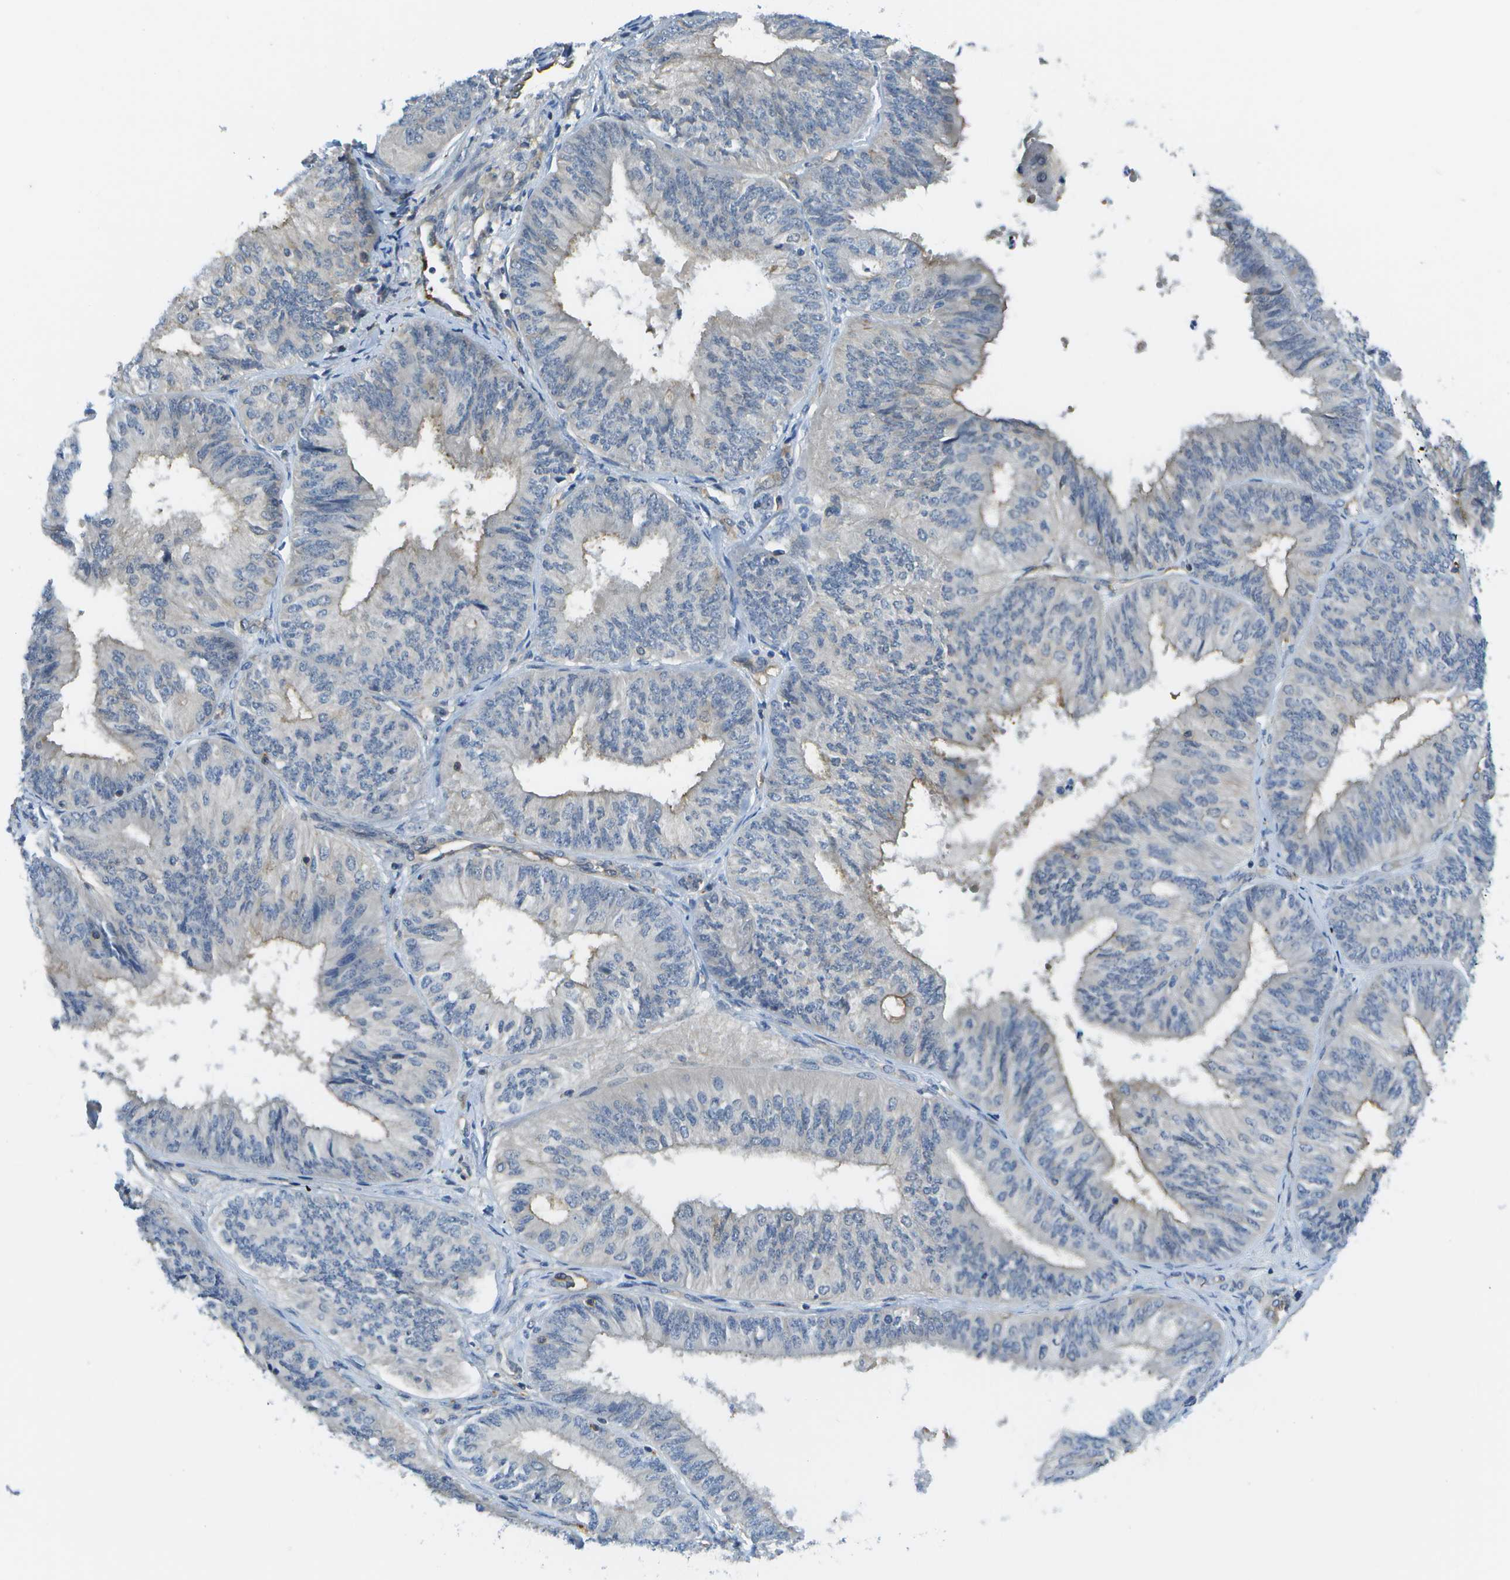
{"staining": {"intensity": "negative", "quantity": "none", "location": "none"}, "tissue": "endometrial cancer", "cell_type": "Tumor cells", "image_type": "cancer", "snomed": [{"axis": "morphology", "description": "Adenocarcinoma, NOS"}, {"axis": "topography", "description": "Endometrium"}], "caption": "Human endometrial adenocarcinoma stained for a protein using IHC reveals no expression in tumor cells.", "gene": "KIAA0040", "patient": {"sex": "female", "age": 58}}